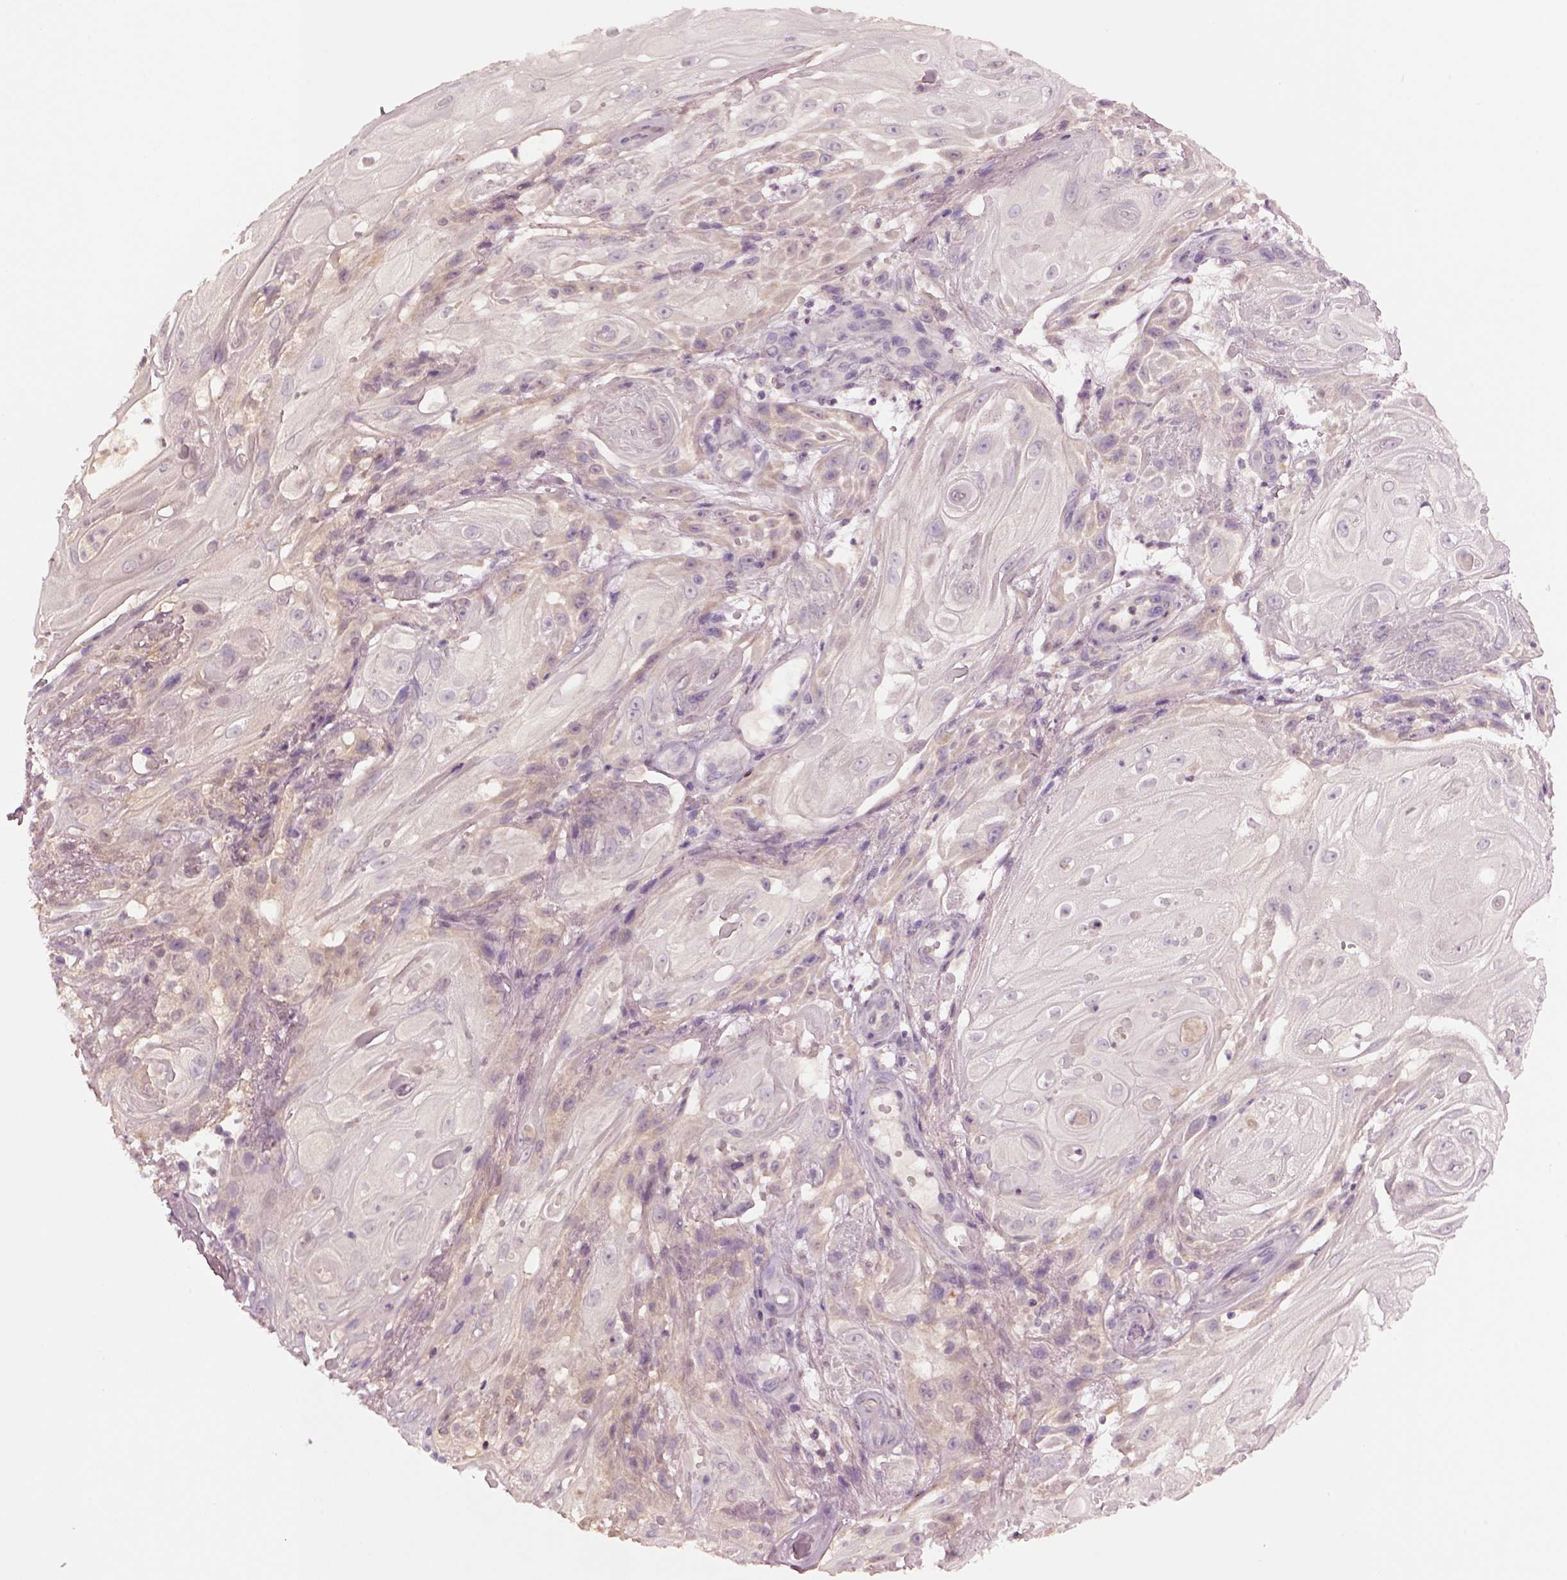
{"staining": {"intensity": "weak", "quantity": "<25%", "location": "cytoplasmic/membranous"}, "tissue": "skin cancer", "cell_type": "Tumor cells", "image_type": "cancer", "snomed": [{"axis": "morphology", "description": "Squamous cell carcinoma, NOS"}, {"axis": "topography", "description": "Skin"}], "caption": "This is an immunohistochemistry photomicrograph of human skin cancer. There is no positivity in tumor cells.", "gene": "CLPSL1", "patient": {"sex": "male", "age": 62}}